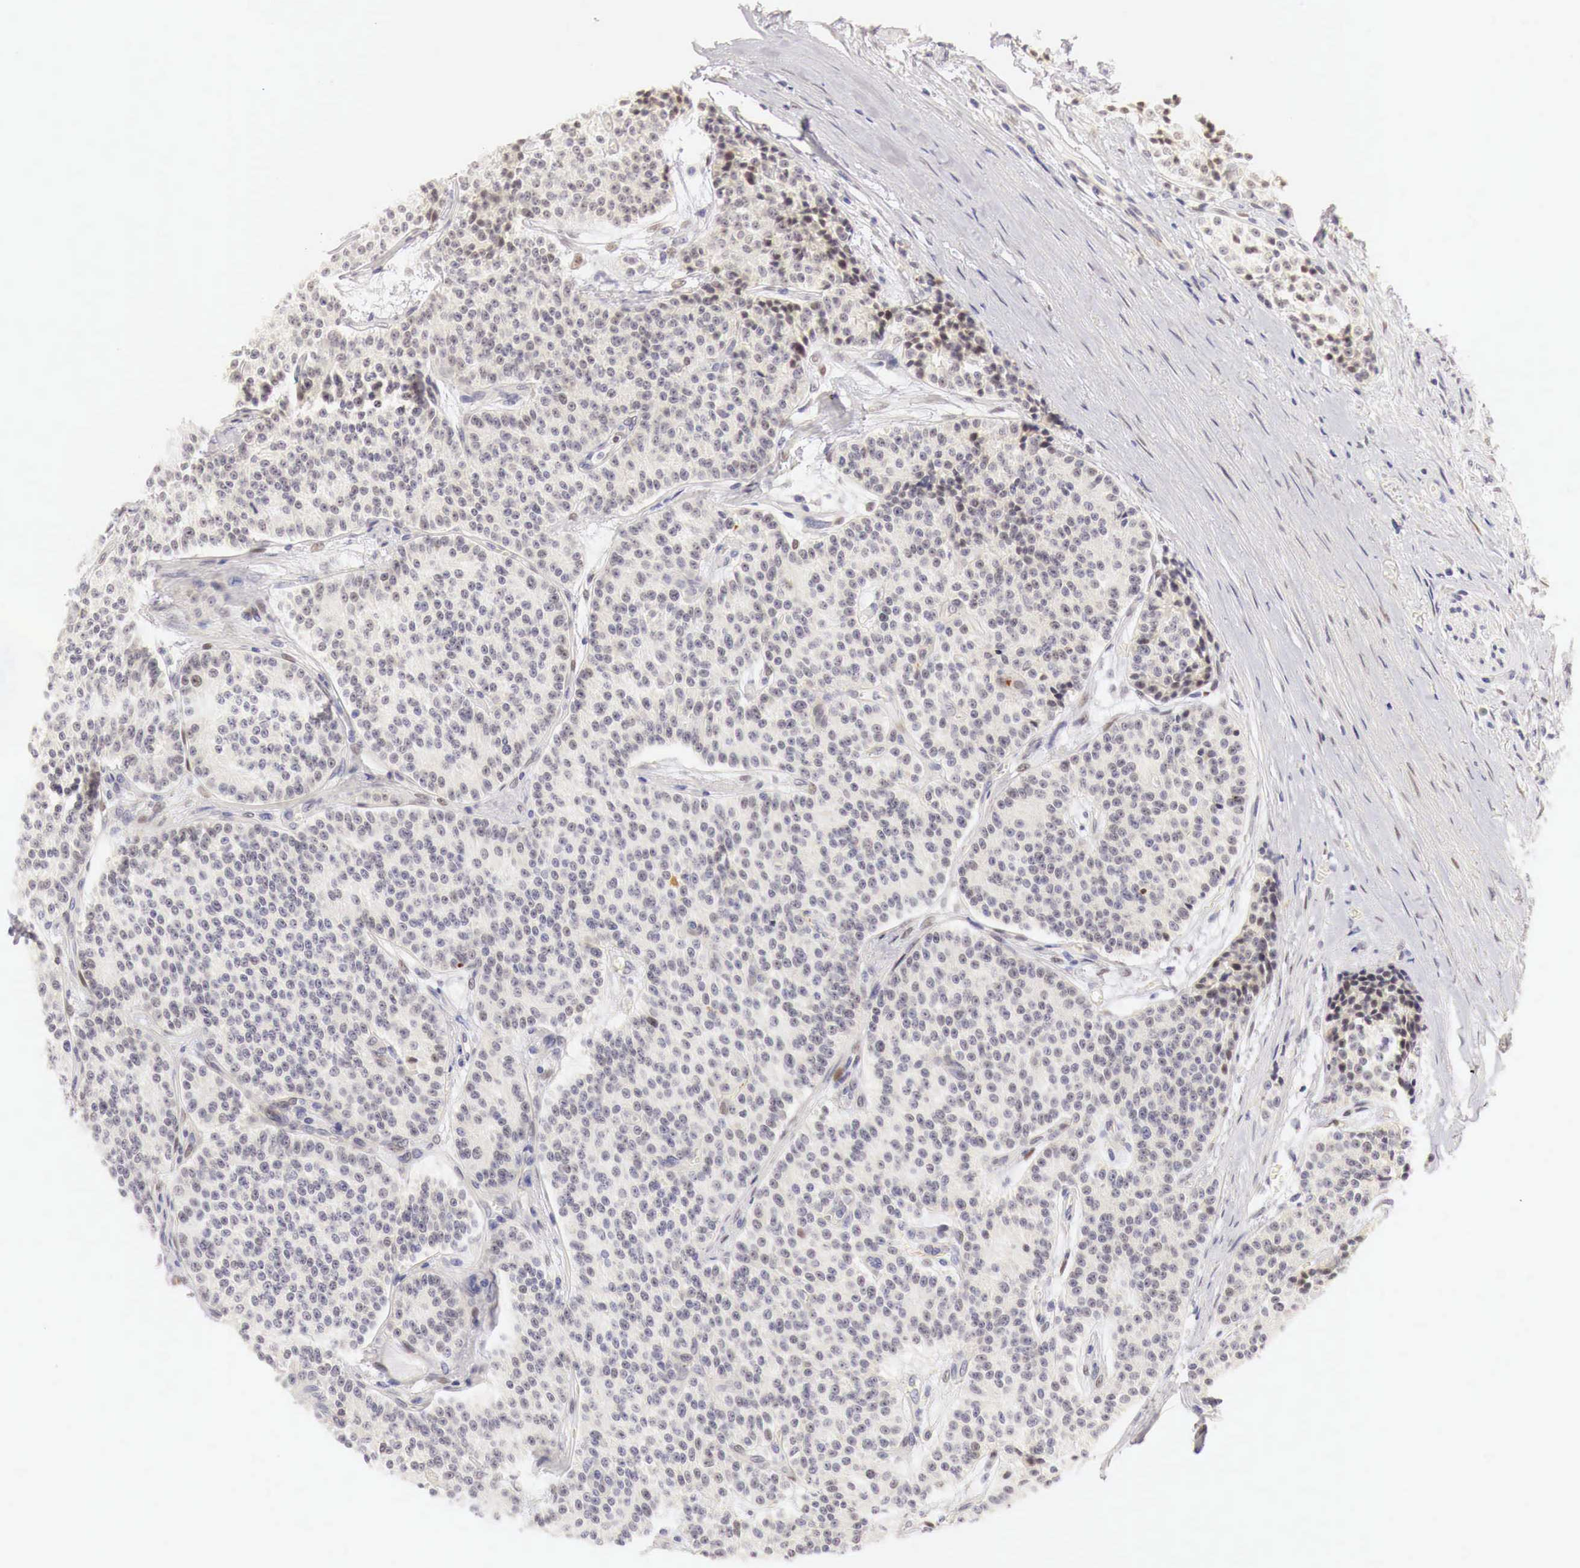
{"staining": {"intensity": "negative", "quantity": "none", "location": "none"}, "tissue": "carcinoid", "cell_type": "Tumor cells", "image_type": "cancer", "snomed": [{"axis": "morphology", "description": "Carcinoid, malignant, NOS"}, {"axis": "topography", "description": "Stomach"}], "caption": "DAB immunohistochemical staining of human malignant carcinoid exhibits no significant positivity in tumor cells.", "gene": "CASP3", "patient": {"sex": "female", "age": 76}}